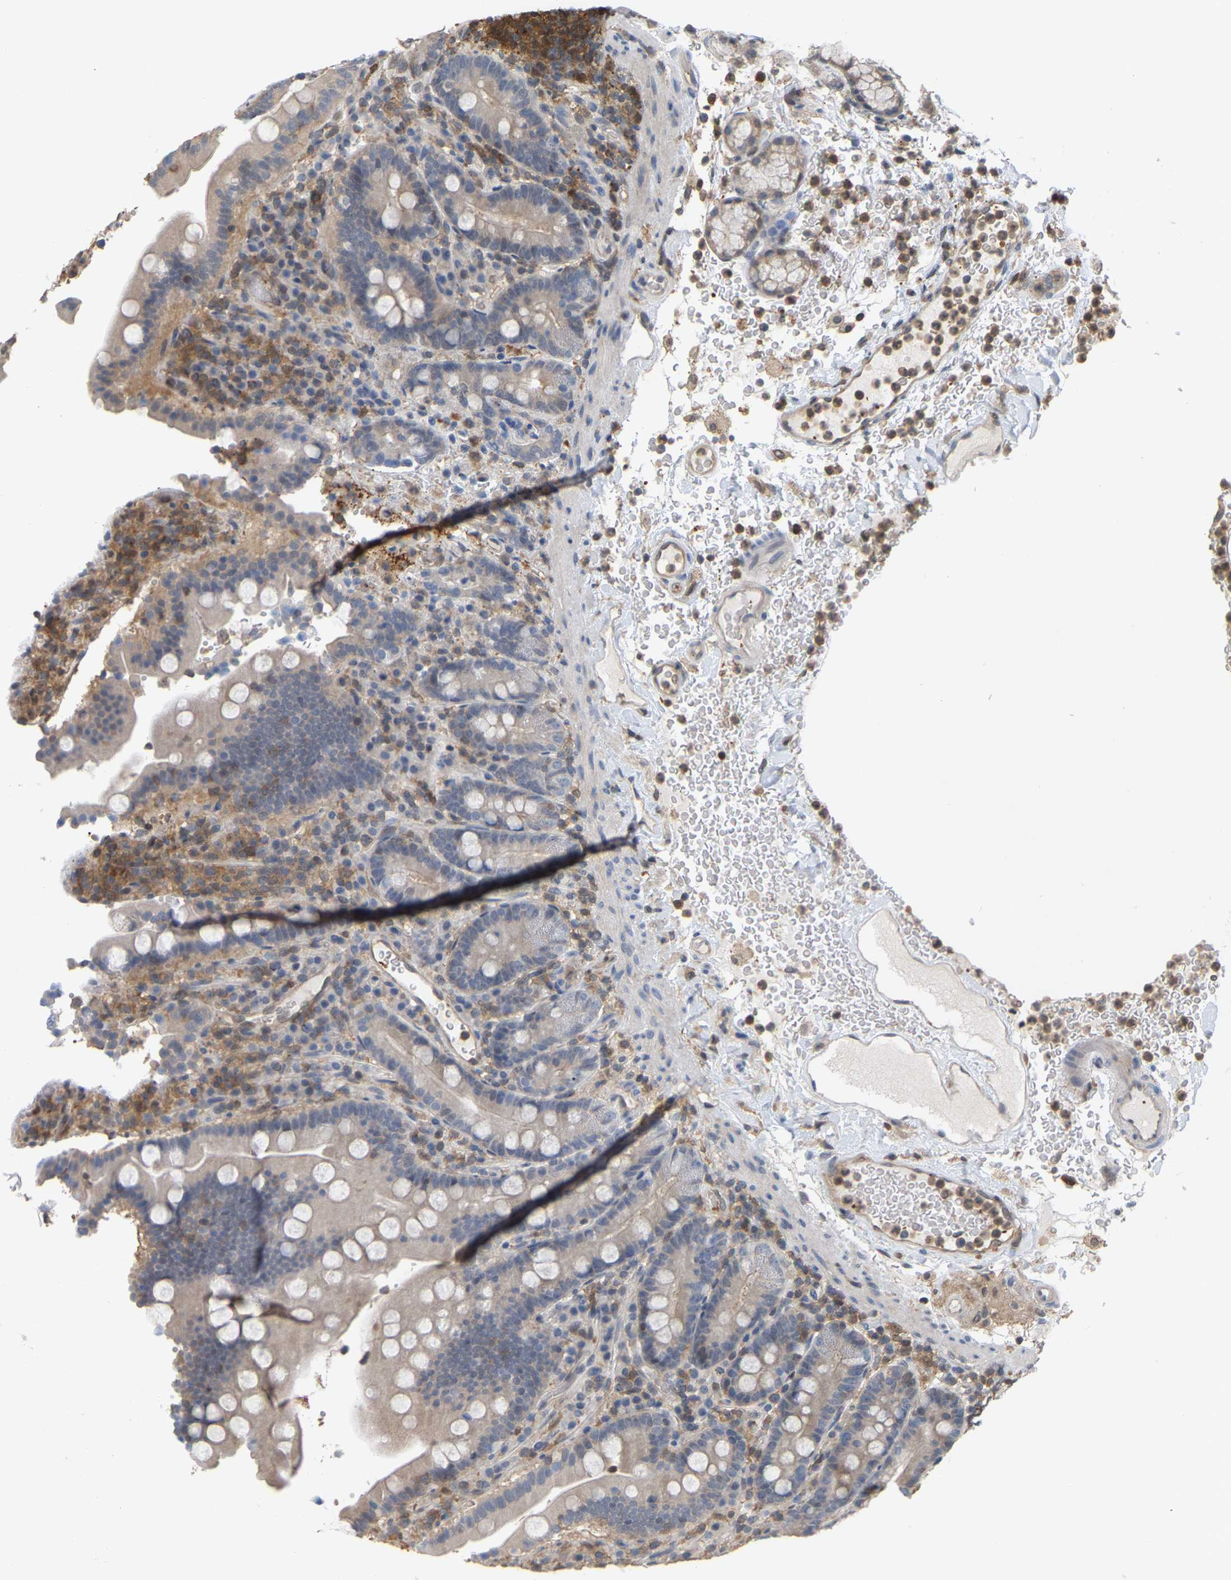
{"staining": {"intensity": "weak", "quantity": "<25%", "location": "cytoplasmic/membranous"}, "tissue": "duodenum", "cell_type": "Glandular cells", "image_type": "normal", "snomed": [{"axis": "morphology", "description": "Normal tissue, NOS"}, {"axis": "topography", "description": "Small intestine, NOS"}], "caption": "IHC micrograph of benign duodenum: human duodenum stained with DAB (3,3'-diaminobenzidine) demonstrates no significant protein expression in glandular cells. (Stains: DAB (3,3'-diaminobenzidine) immunohistochemistry with hematoxylin counter stain, Microscopy: brightfield microscopy at high magnification).", "gene": "MTPN", "patient": {"sex": "female", "age": 71}}